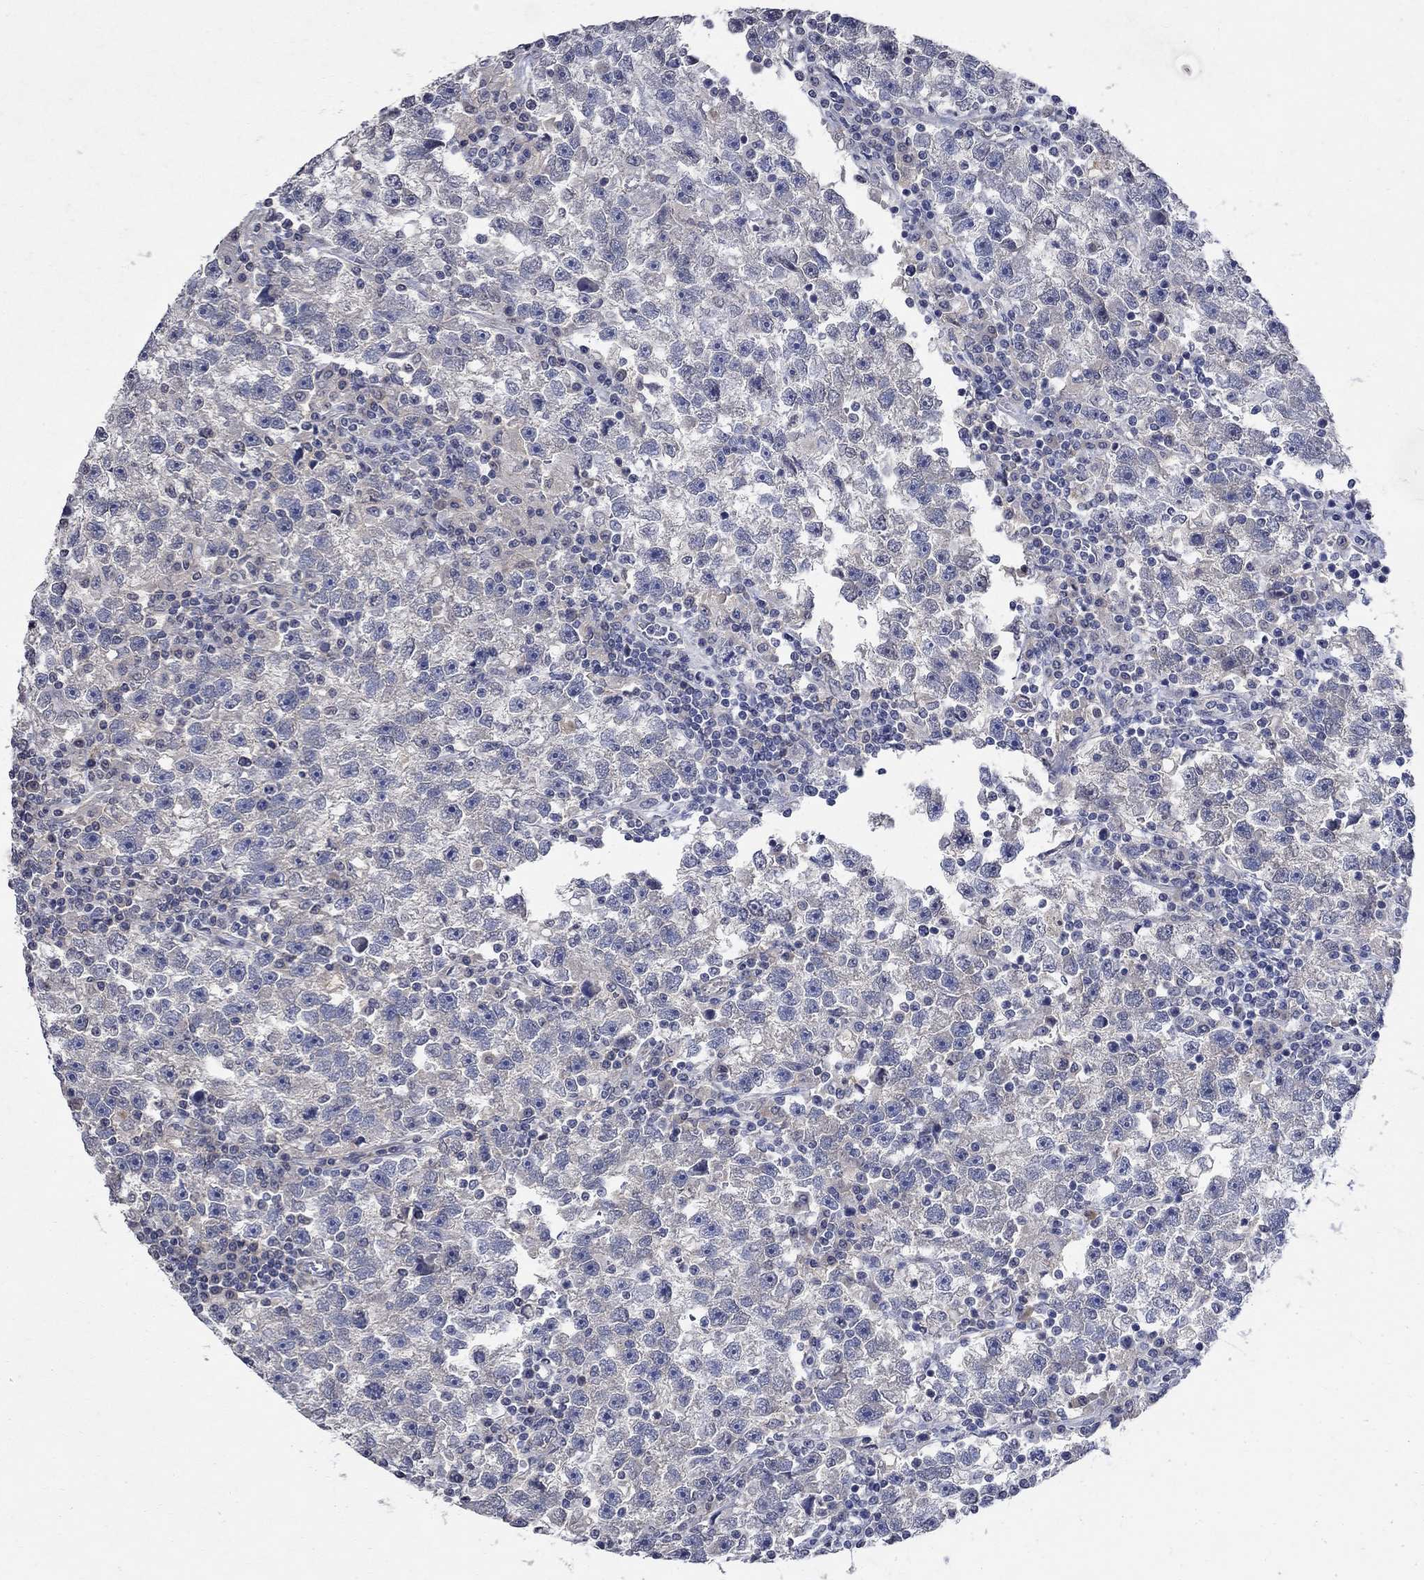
{"staining": {"intensity": "negative", "quantity": "none", "location": "none"}, "tissue": "testis cancer", "cell_type": "Tumor cells", "image_type": "cancer", "snomed": [{"axis": "morphology", "description": "Seminoma, NOS"}, {"axis": "topography", "description": "Testis"}], "caption": "This is a histopathology image of immunohistochemistry (IHC) staining of seminoma (testis), which shows no staining in tumor cells.", "gene": "TMEM169", "patient": {"sex": "male", "age": 47}}